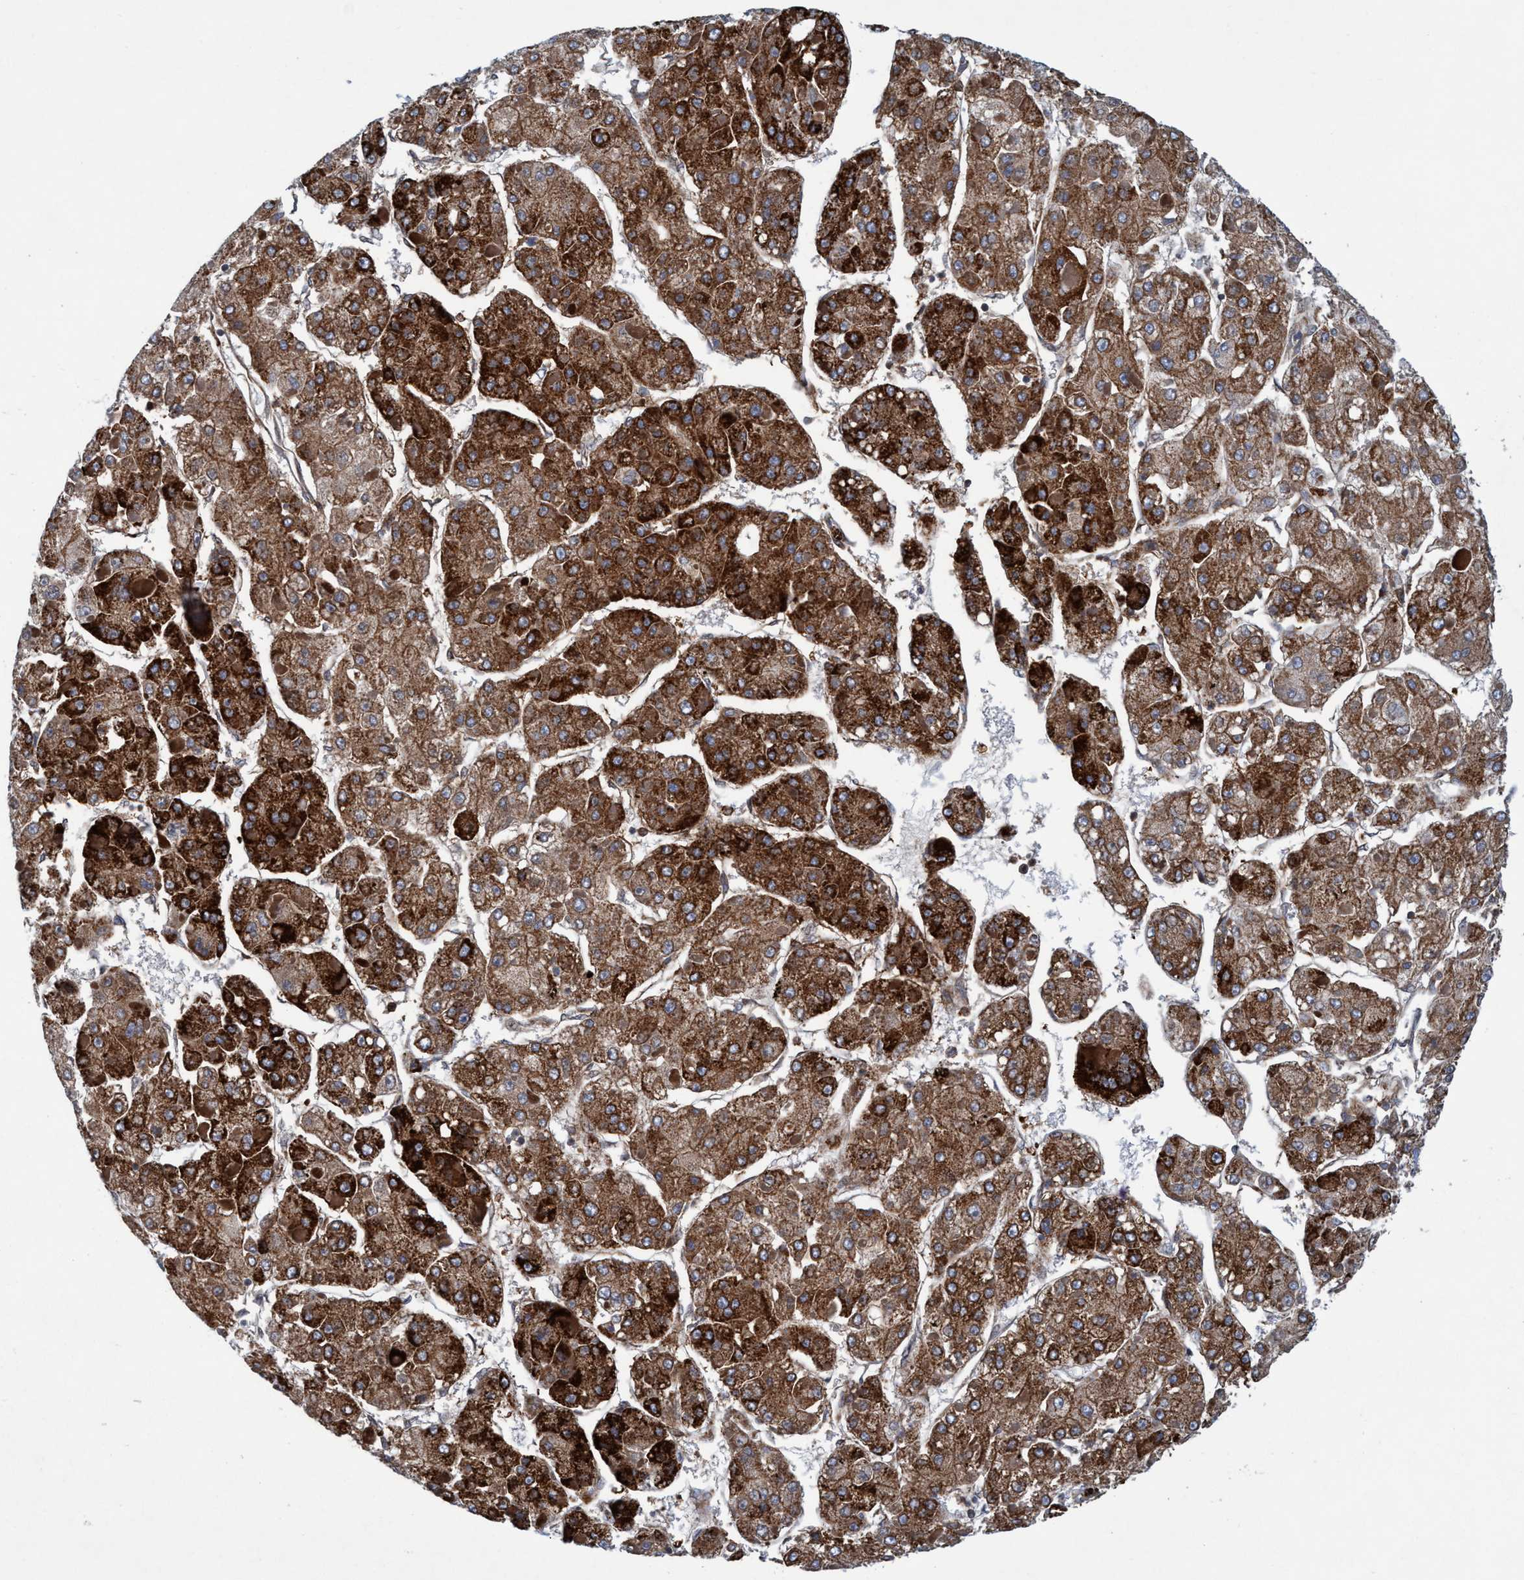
{"staining": {"intensity": "strong", "quantity": ">75%", "location": "cytoplasmic/membranous"}, "tissue": "liver cancer", "cell_type": "Tumor cells", "image_type": "cancer", "snomed": [{"axis": "morphology", "description": "Carcinoma, Hepatocellular, NOS"}, {"axis": "topography", "description": "Liver"}], "caption": "DAB immunohistochemical staining of human liver cancer reveals strong cytoplasmic/membranous protein staining in about >75% of tumor cells.", "gene": "SLC16A3", "patient": {"sex": "female", "age": 73}}